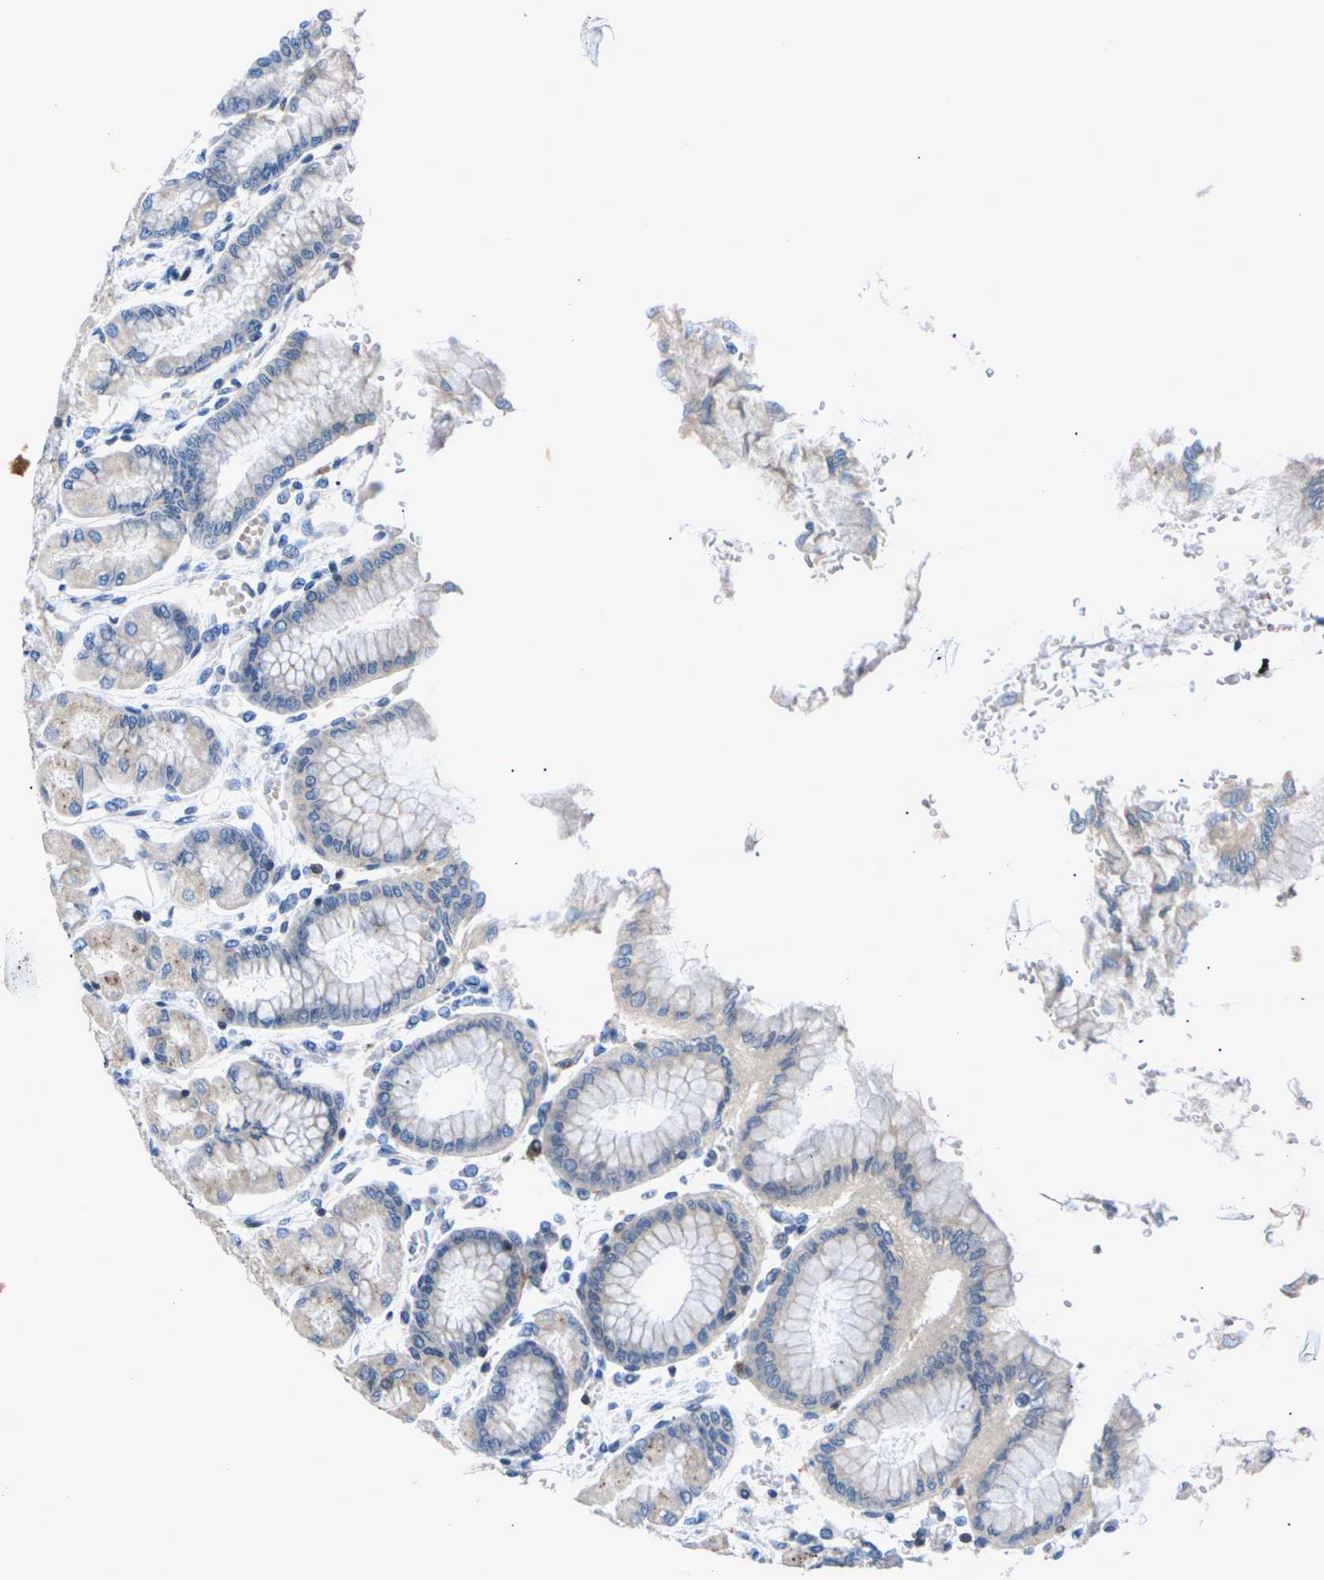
{"staining": {"intensity": "strong", "quantity": "<25%", "location": "cytoplasmic/membranous,nuclear"}, "tissue": "stomach", "cell_type": "Glandular cells", "image_type": "normal", "snomed": [{"axis": "morphology", "description": "Normal tissue, NOS"}, {"axis": "topography", "description": "Stomach, upper"}], "caption": "Stomach stained with immunohistochemistry demonstrates strong cytoplasmic/membranous,nuclear positivity in about <25% of glandular cells. (IHC, brightfield microscopy, high magnification).", "gene": "RPS6KA3", "patient": {"sex": "female", "age": 56}}